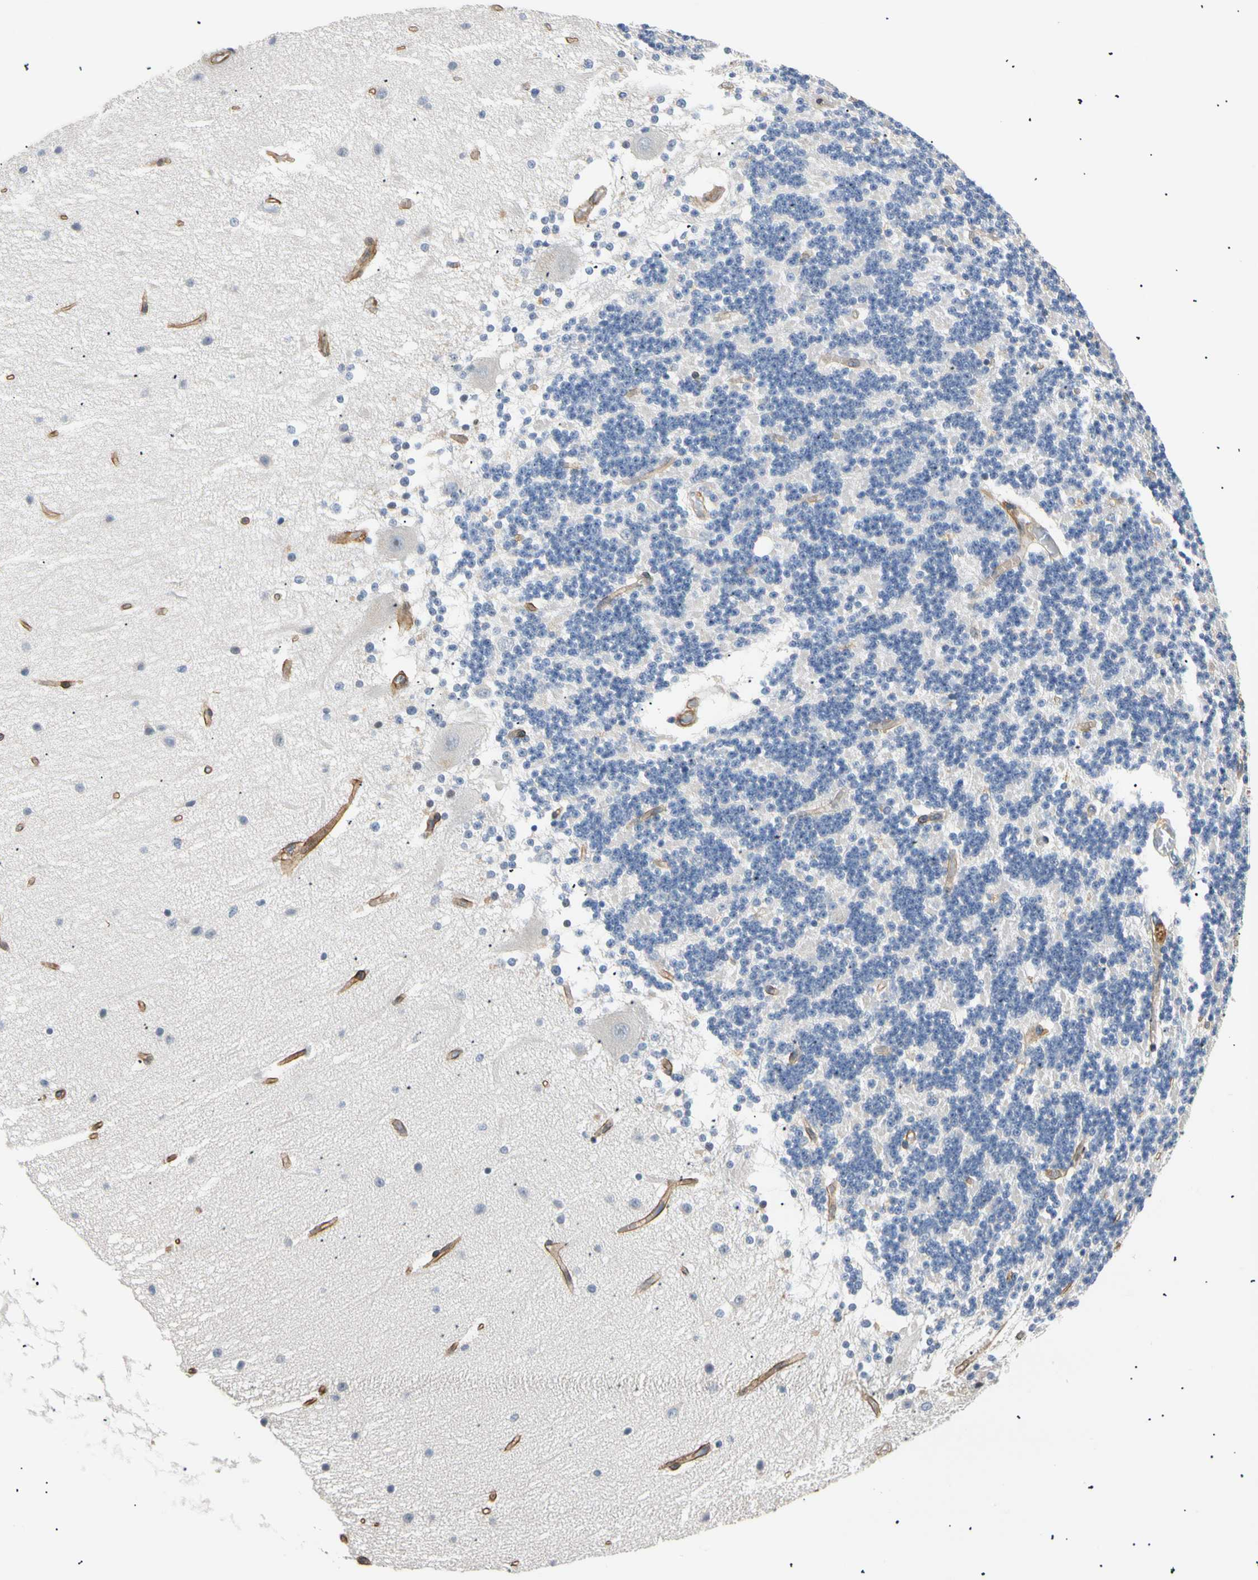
{"staining": {"intensity": "negative", "quantity": "none", "location": "none"}, "tissue": "cerebellum", "cell_type": "Cells in granular layer", "image_type": "normal", "snomed": [{"axis": "morphology", "description": "Normal tissue, NOS"}, {"axis": "topography", "description": "Cerebellum"}], "caption": "The histopathology image reveals no staining of cells in granular layer in normal cerebellum.", "gene": "TNFRSF18", "patient": {"sex": "female", "age": 54}}